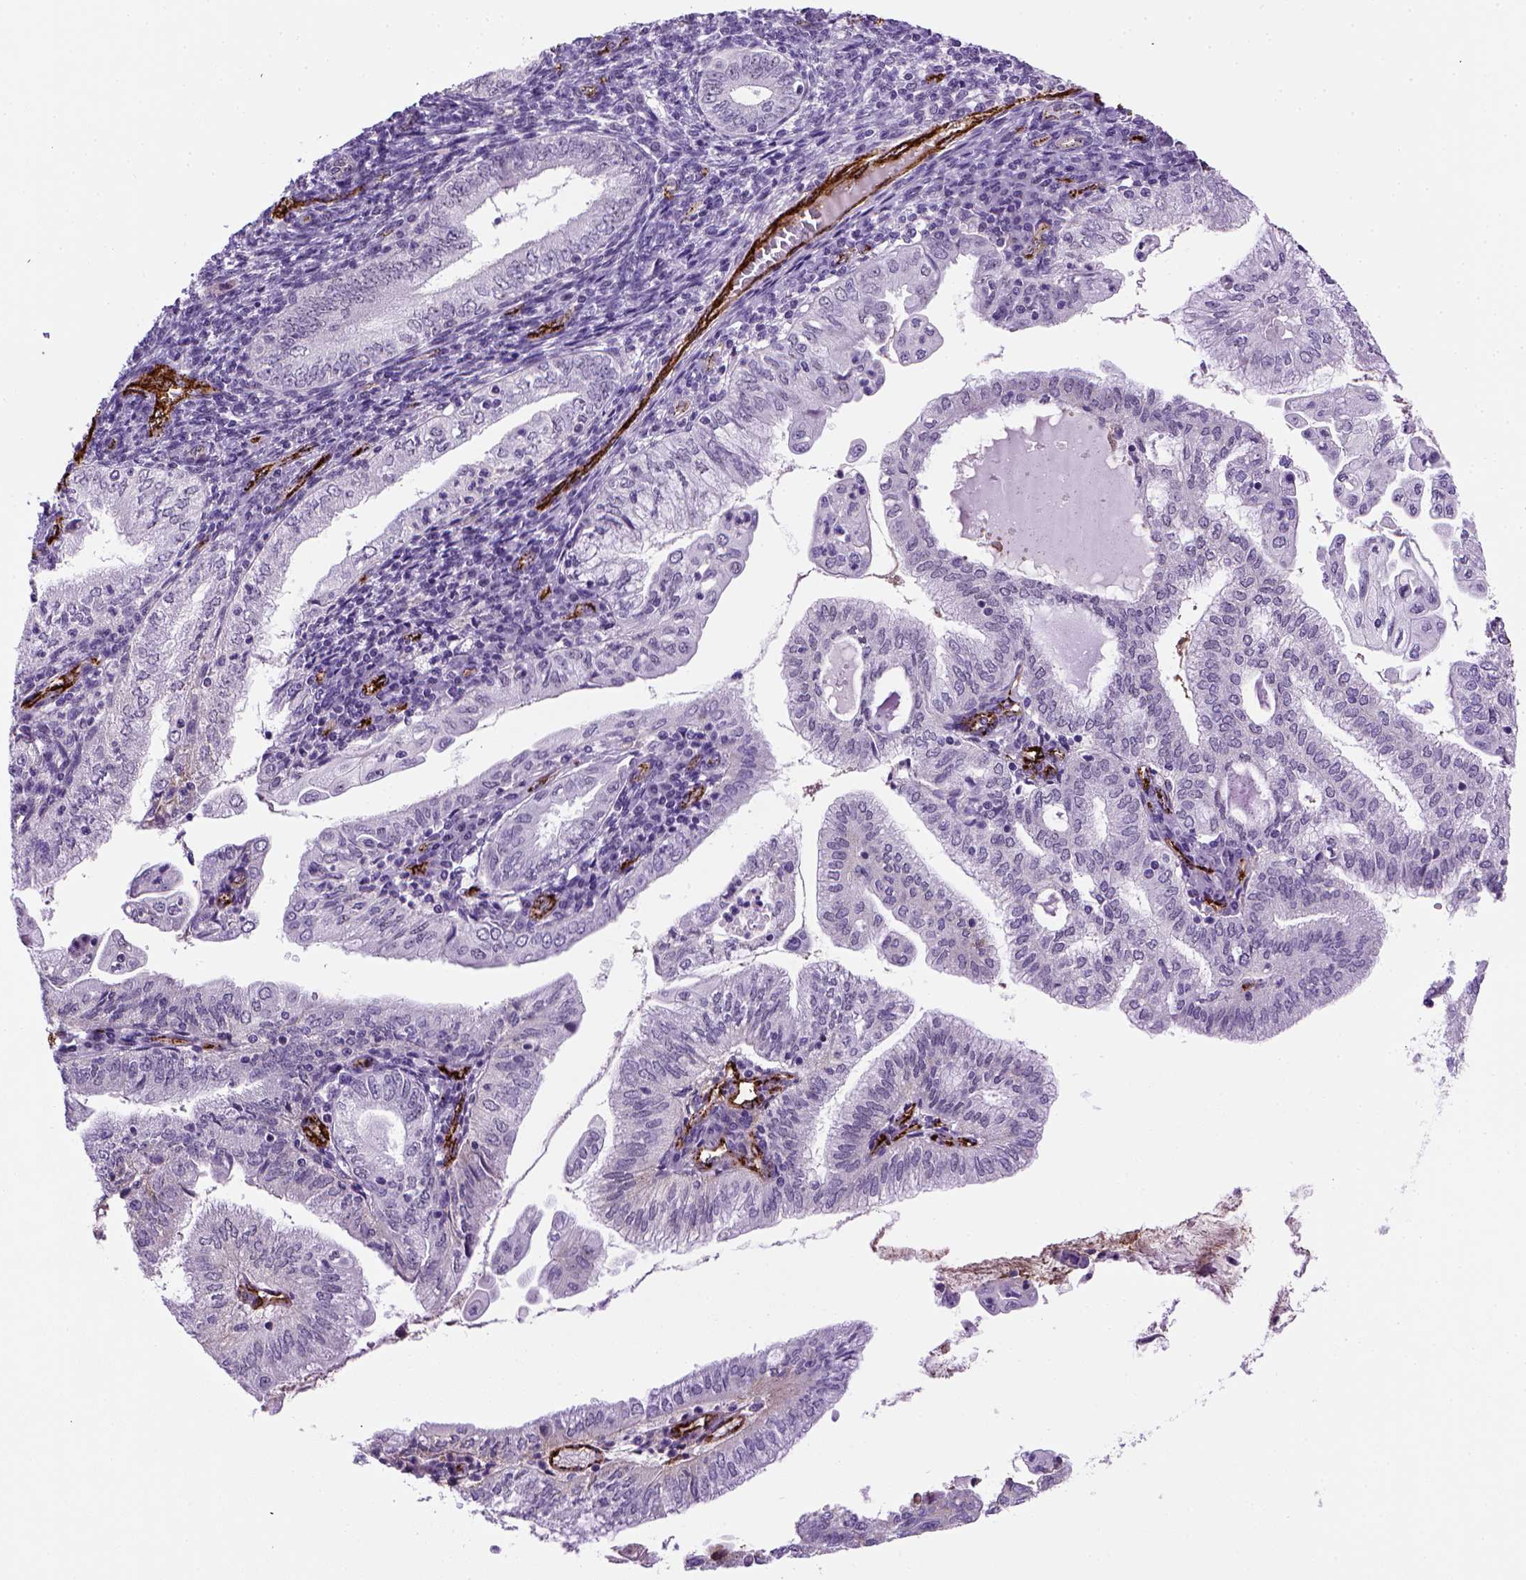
{"staining": {"intensity": "negative", "quantity": "none", "location": "none"}, "tissue": "endometrial cancer", "cell_type": "Tumor cells", "image_type": "cancer", "snomed": [{"axis": "morphology", "description": "Adenocarcinoma, NOS"}, {"axis": "topography", "description": "Endometrium"}], "caption": "Immunohistochemistry image of neoplastic tissue: human adenocarcinoma (endometrial) stained with DAB reveals no significant protein positivity in tumor cells.", "gene": "VWF", "patient": {"sex": "female", "age": 55}}